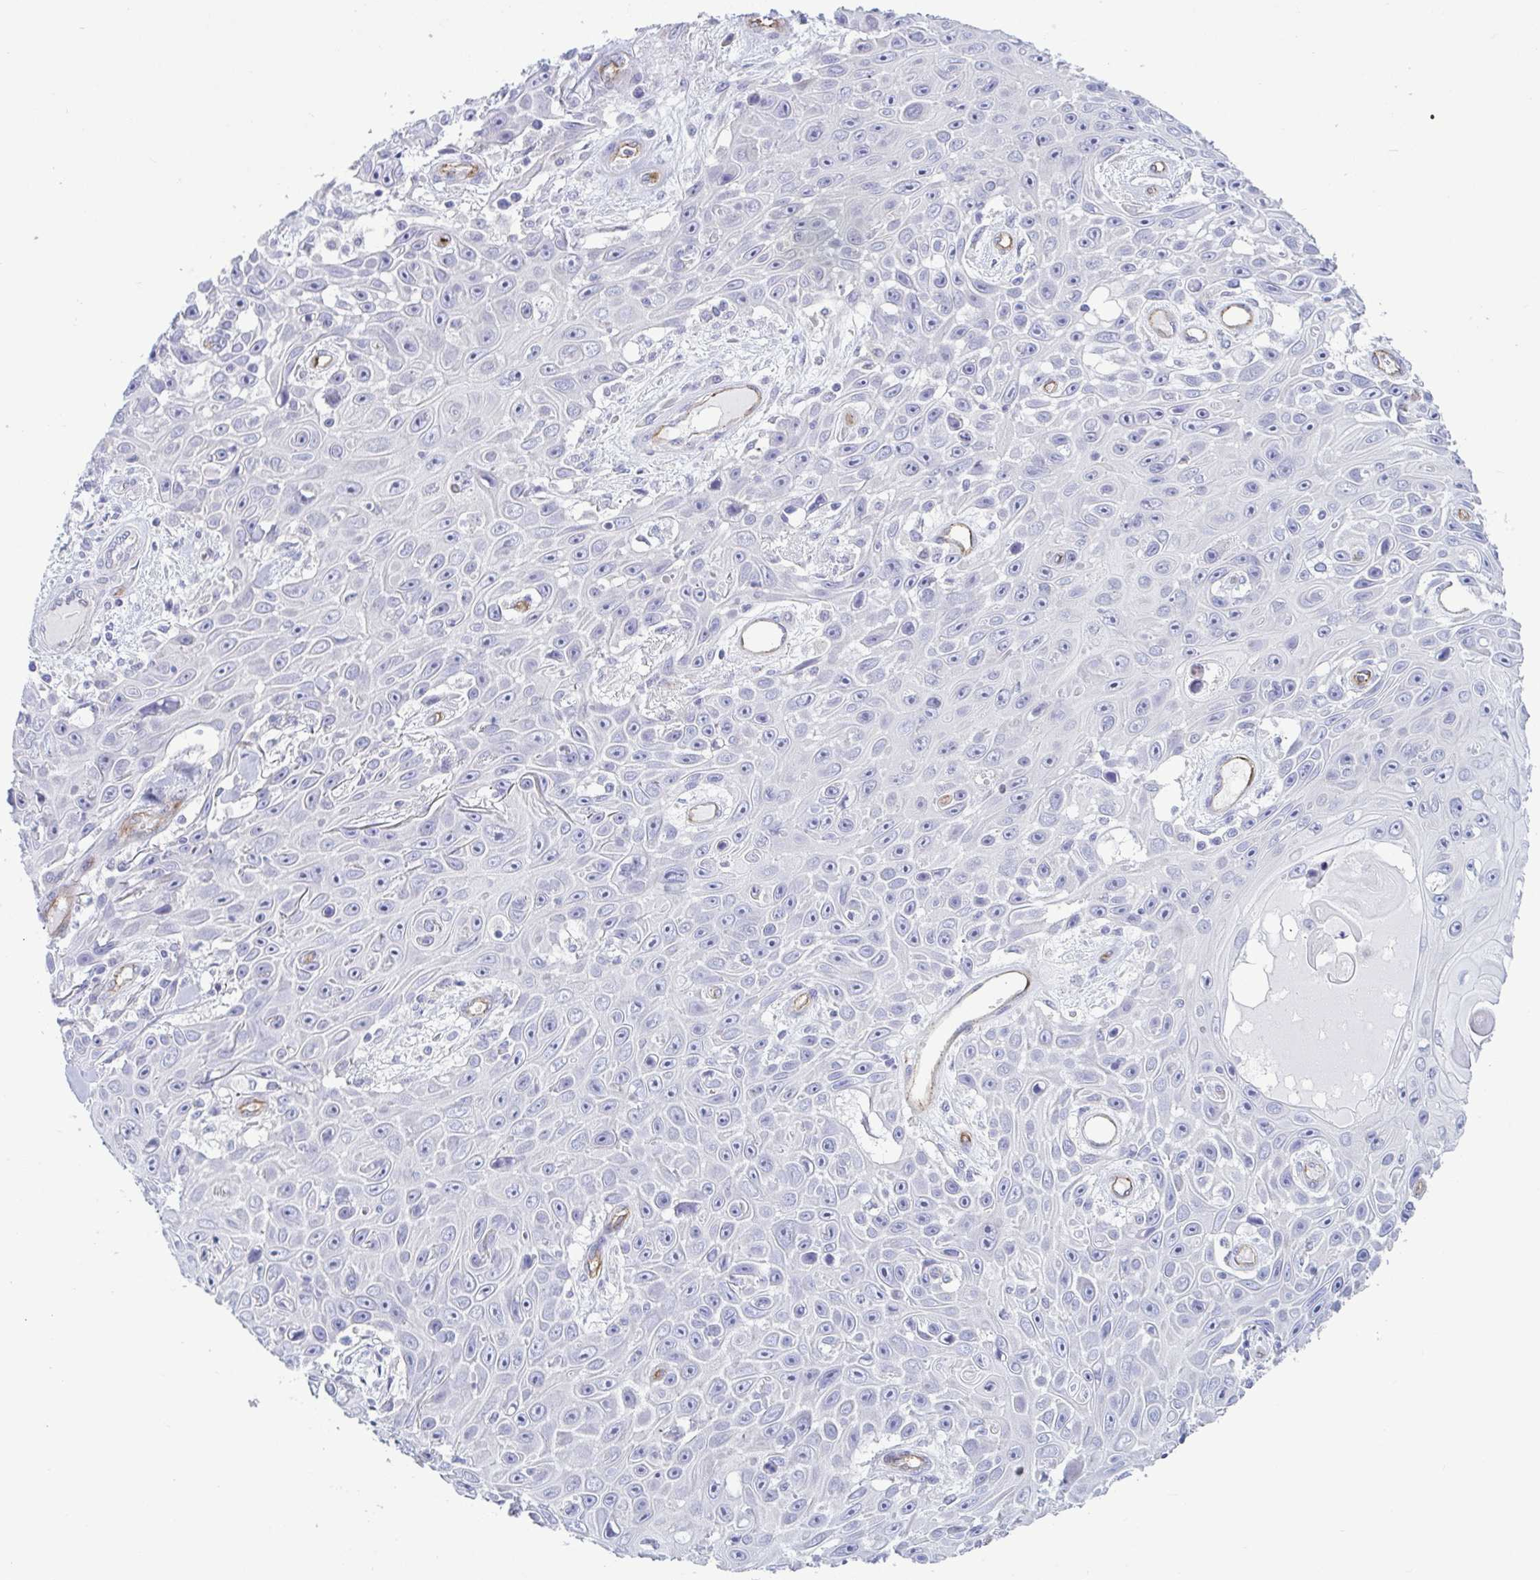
{"staining": {"intensity": "negative", "quantity": "none", "location": "none"}, "tissue": "skin cancer", "cell_type": "Tumor cells", "image_type": "cancer", "snomed": [{"axis": "morphology", "description": "Squamous cell carcinoma, NOS"}, {"axis": "topography", "description": "Skin"}], "caption": "The photomicrograph shows no significant staining in tumor cells of skin cancer.", "gene": "TNNI2", "patient": {"sex": "male", "age": 82}}